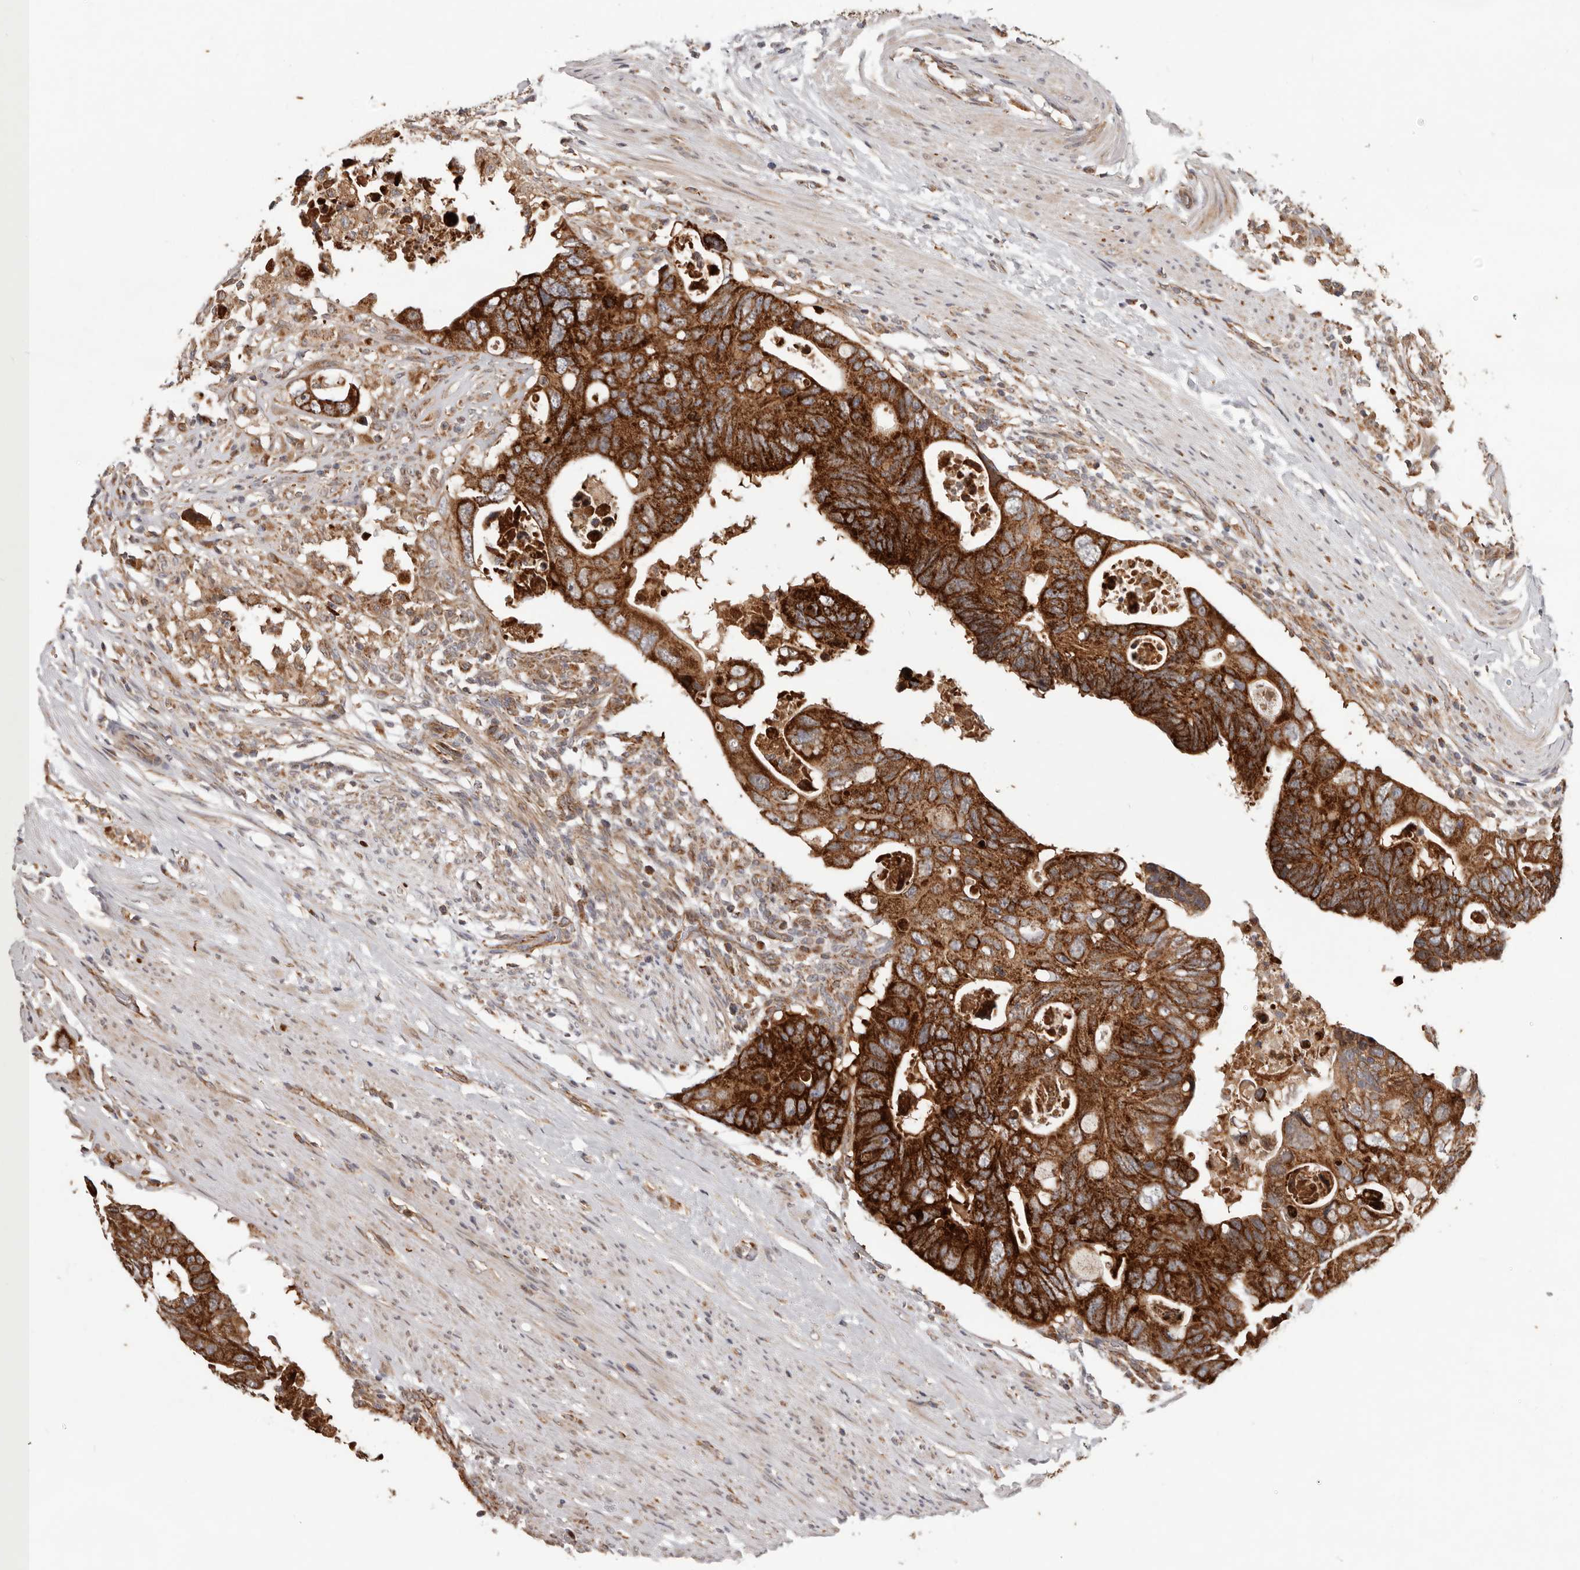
{"staining": {"intensity": "strong", "quantity": ">75%", "location": "cytoplasmic/membranous"}, "tissue": "colorectal cancer", "cell_type": "Tumor cells", "image_type": "cancer", "snomed": [{"axis": "morphology", "description": "Adenocarcinoma, NOS"}, {"axis": "topography", "description": "Rectum"}], "caption": "Colorectal adenocarcinoma tissue shows strong cytoplasmic/membranous expression in approximately >75% of tumor cells, visualized by immunohistochemistry. (DAB = brown stain, brightfield microscopy at high magnification).", "gene": "MRPS10", "patient": {"sex": "male", "age": 53}}